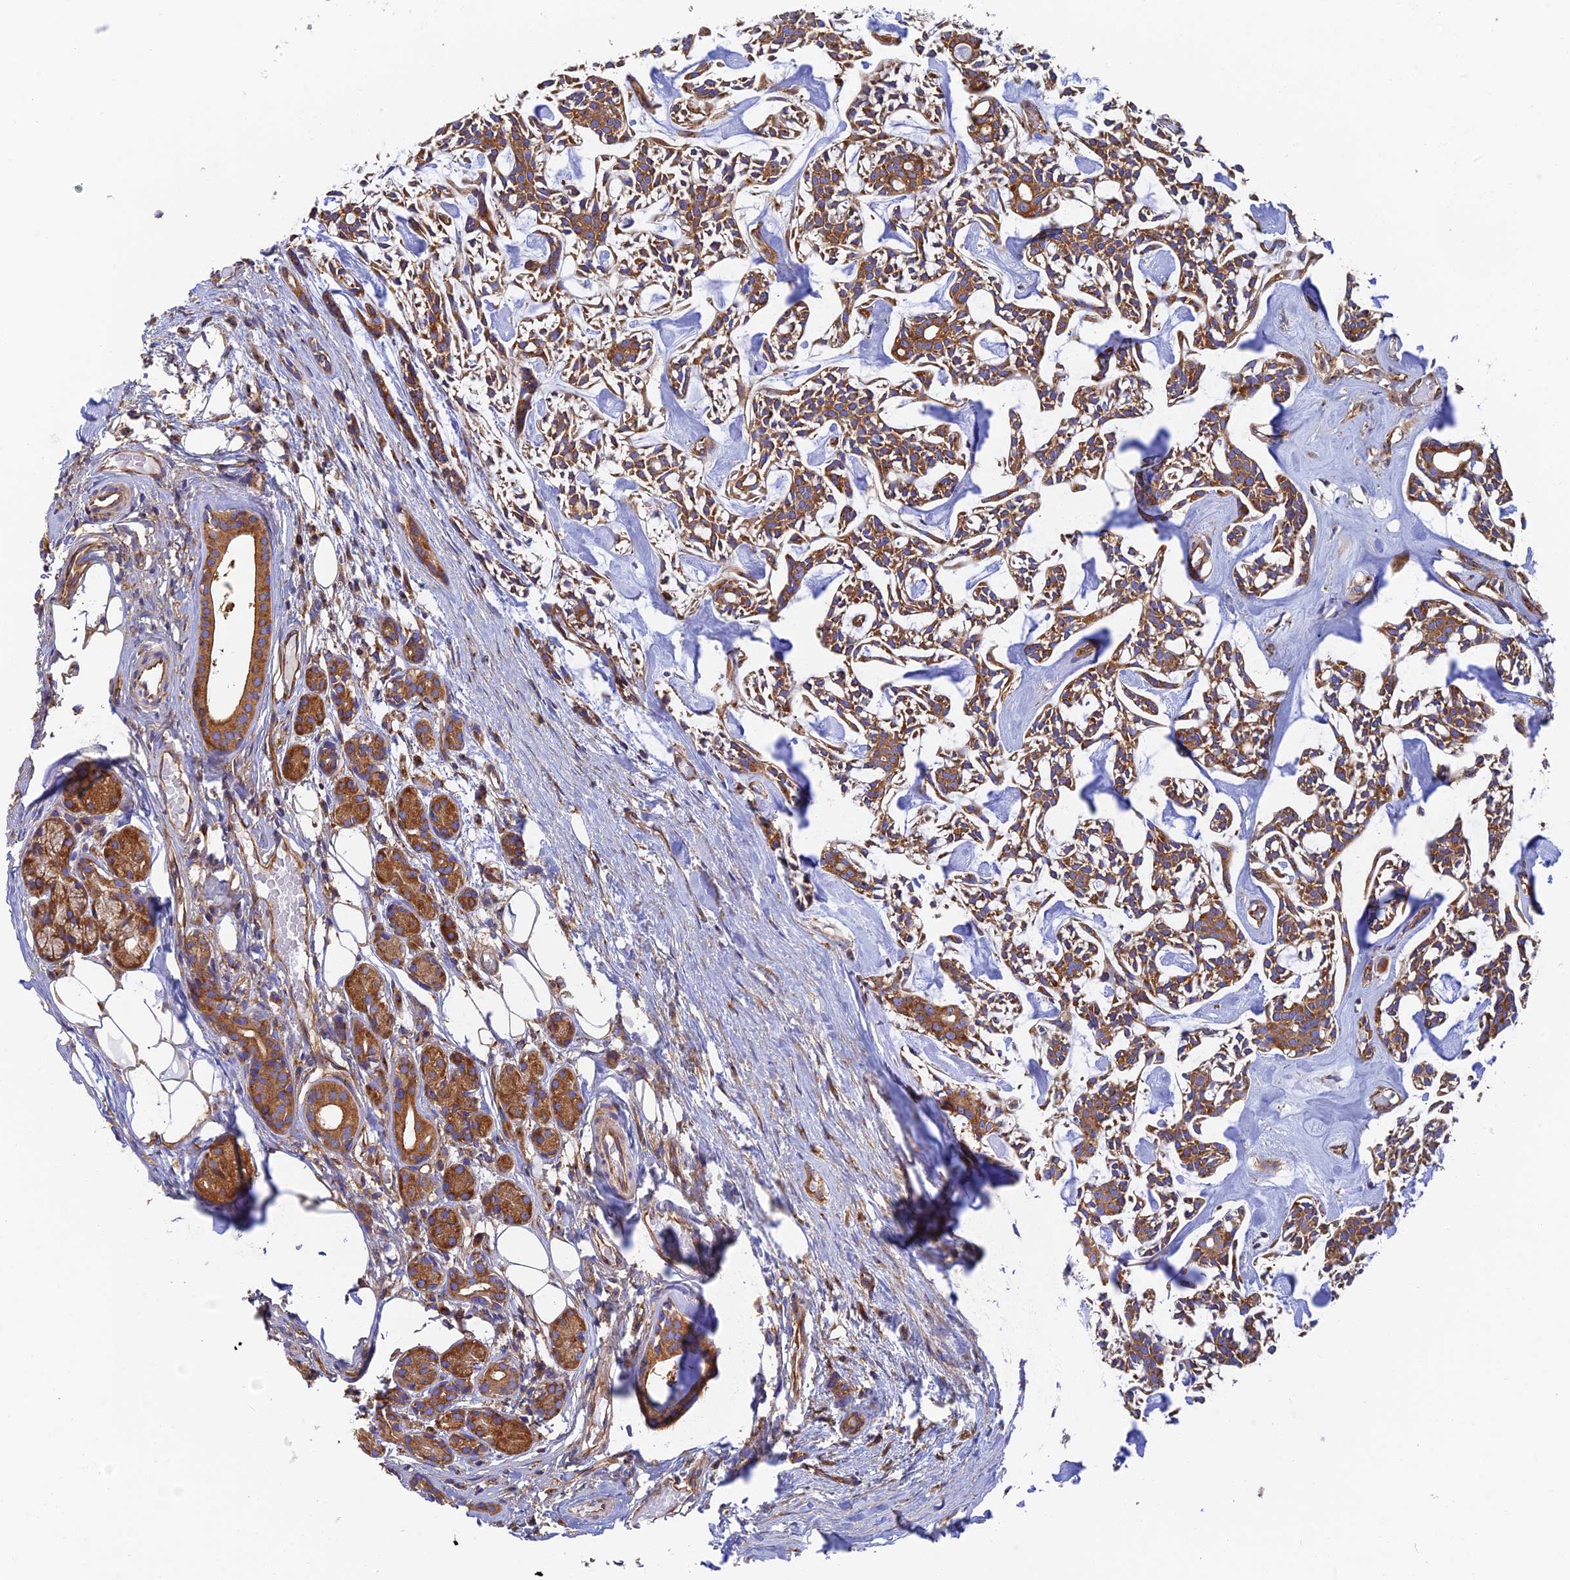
{"staining": {"intensity": "moderate", "quantity": ">75%", "location": "cytoplasmic/membranous"}, "tissue": "head and neck cancer", "cell_type": "Tumor cells", "image_type": "cancer", "snomed": [{"axis": "morphology", "description": "Adenocarcinoma, NOS"}, {"axis": "topography", "description": "Salivary gland"}, {"axis": "topography", "description": "Head-Neck"}], "caption": "Human head and neck cancer (adenocarcinoma) stained for a protein (brown) displays moderate cytoplasmic/membranous positive staining in about >75% of tumor cells.", "gene": "DCTN2", "patient": {"sex": "male", "age": 55}}